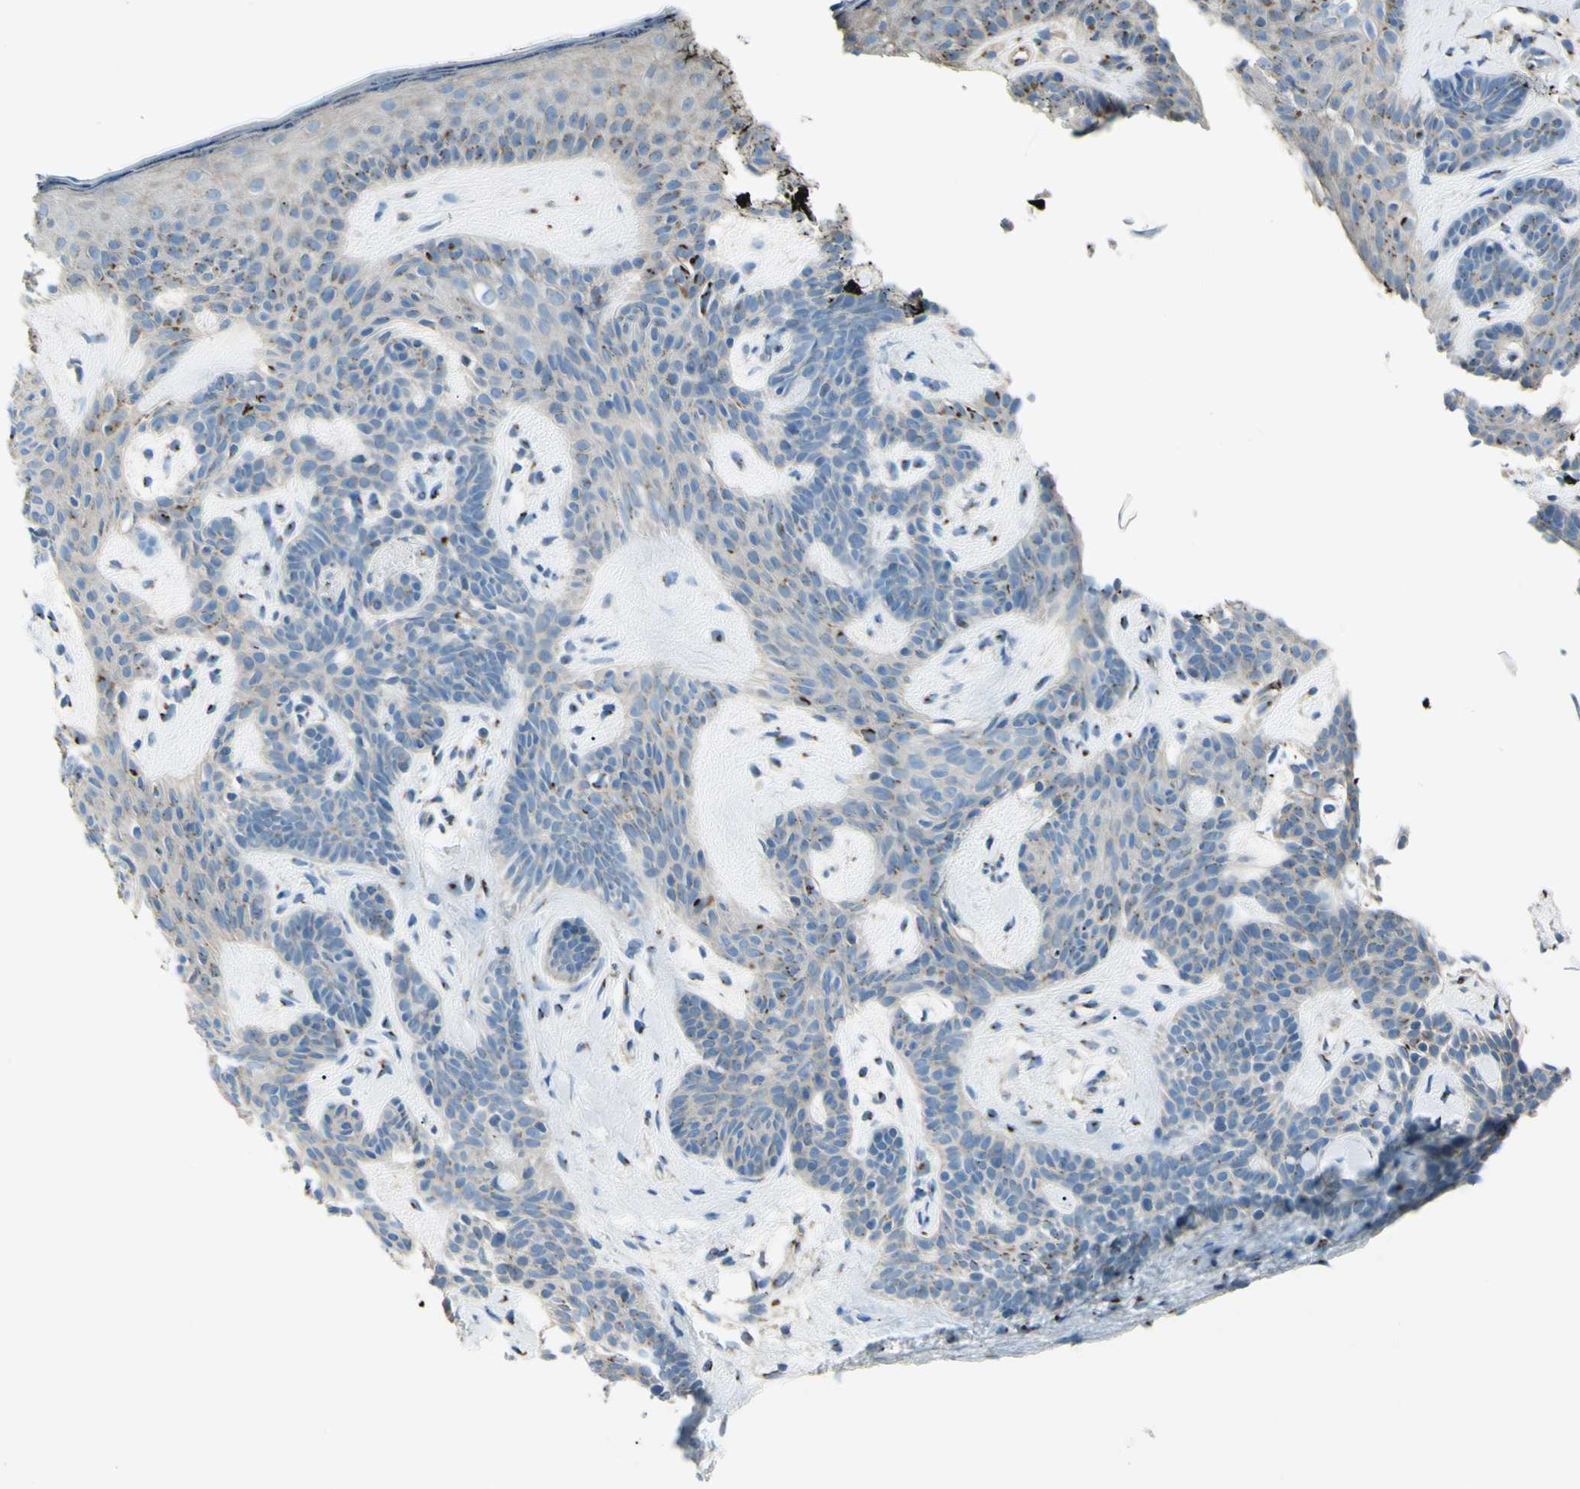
{"staining": {"intensity": "weak", "quantity": "<25%", "location": "cytoplasmic/membranous"}, "tissue": "skin cancer", "cell_type": "Tumor cells", "image_type": "cancer", "snomed": [{"axis": "morphology", "description": "Developmental malformation"}, {"axis": "morphology", "description": "Basal cell carcinoma"}, {"axis": "topography", "description": "Skin"}], "caption": "Skin cancer (basal cell carcinoma) stained for a protein using immunohistochemistry displays no positivity tumor cells.", "gene": "B4GALT1", "patient": {"sex": "female", "age": 62}}